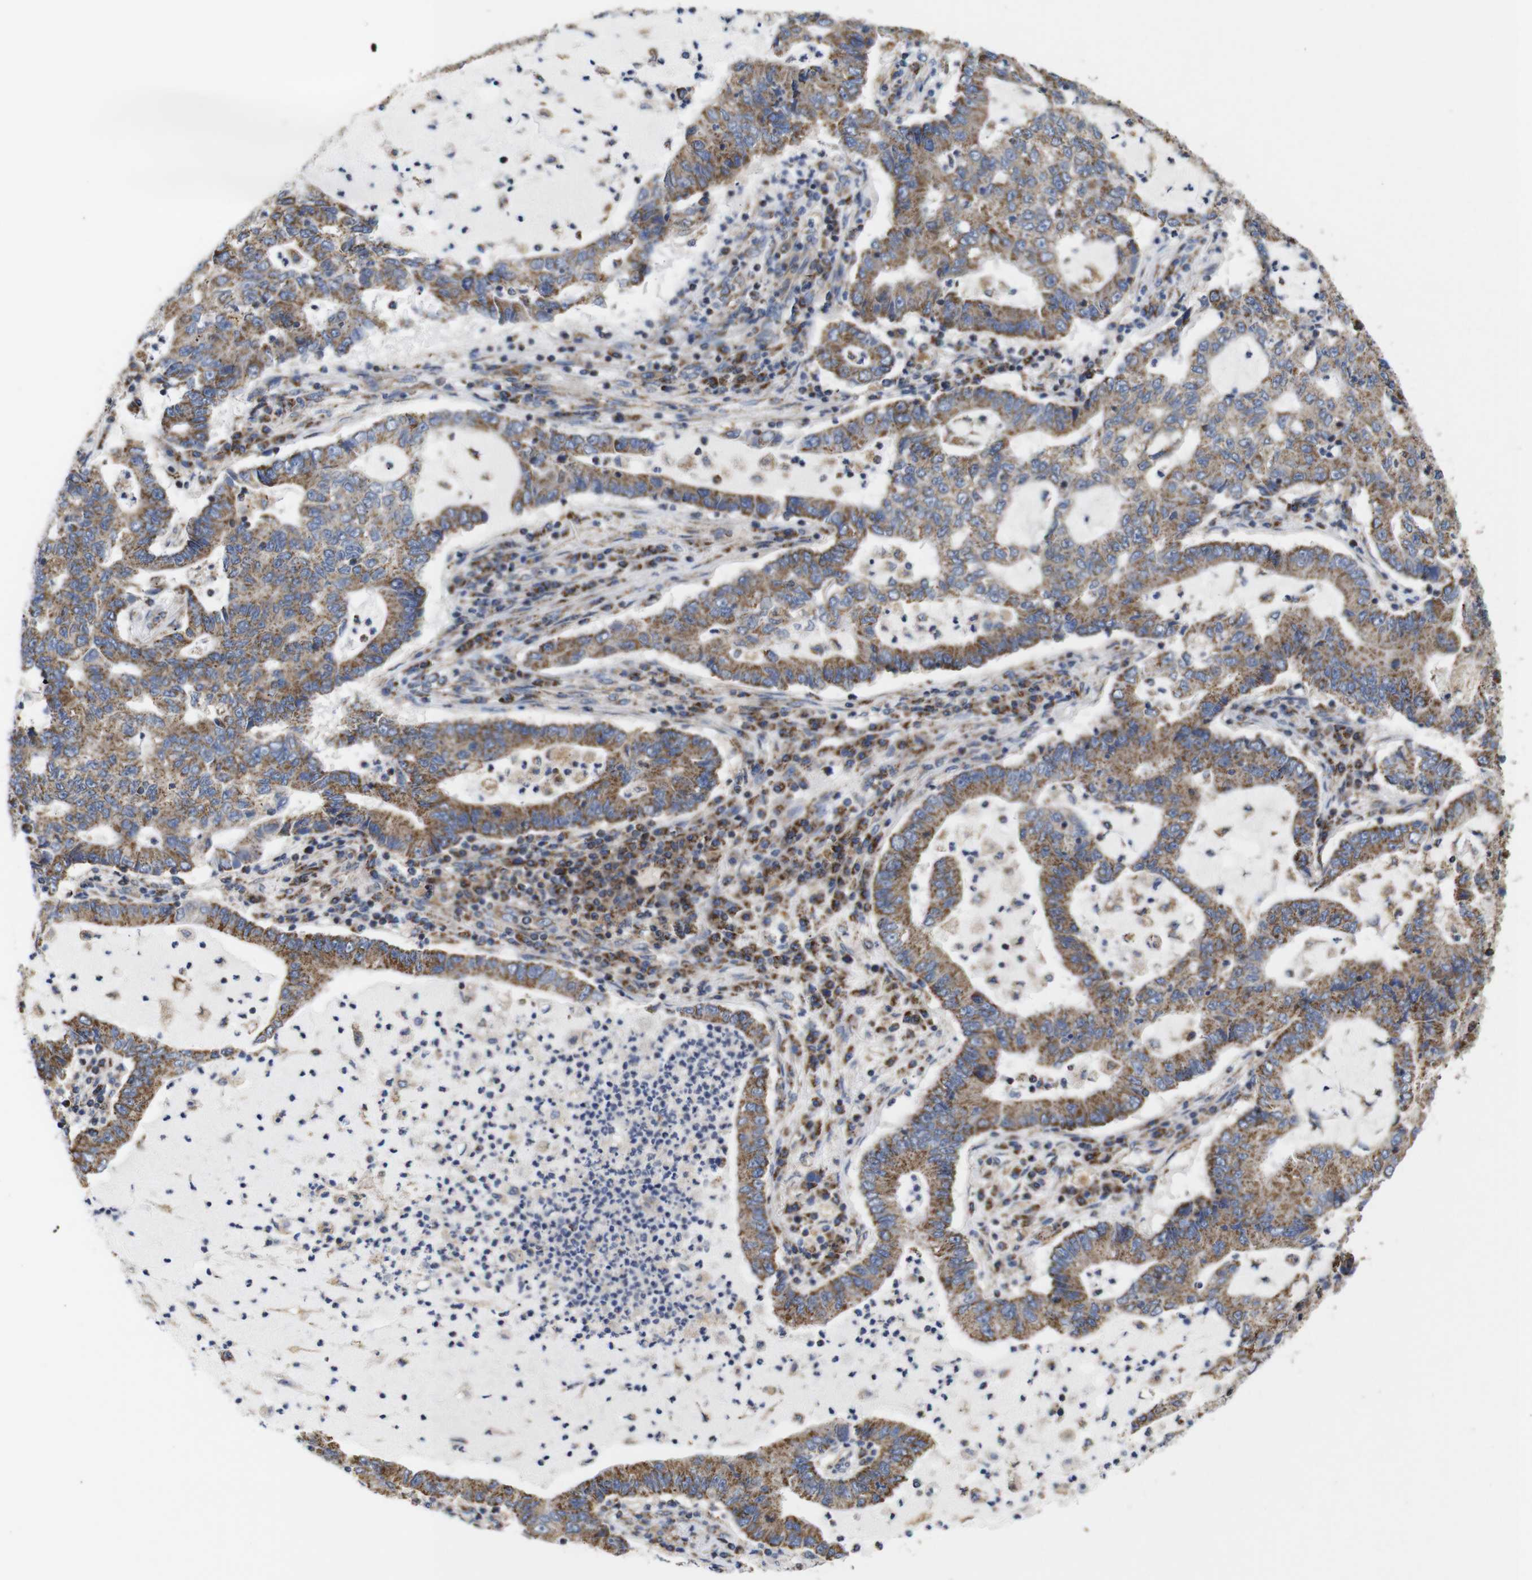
{"staining": {"intensity": "moderate", "quantity": ">75%", "location": "cytoplasmic/membranous"}, "tissue": "lung cancer", "cell_type": "Tumor cells", "image_type": "cancer", "snomed": [{"axis": "morphology", "description": "Adenocarcinoma, NOS"}, {"axis": "topography", "description": "Lung"}], "caption": "IHC photomicrograph of neoplastic tissue: lung cancer stained using IHC demonstrates medium levels of moderate protein expression localized specifically in the cytoplasmic/membranous of tumor cells, appearing as a cytoplasmic/membranous brown color.", "gene": "FAM171B", "patient": {"sex": "female", "age": 51}}